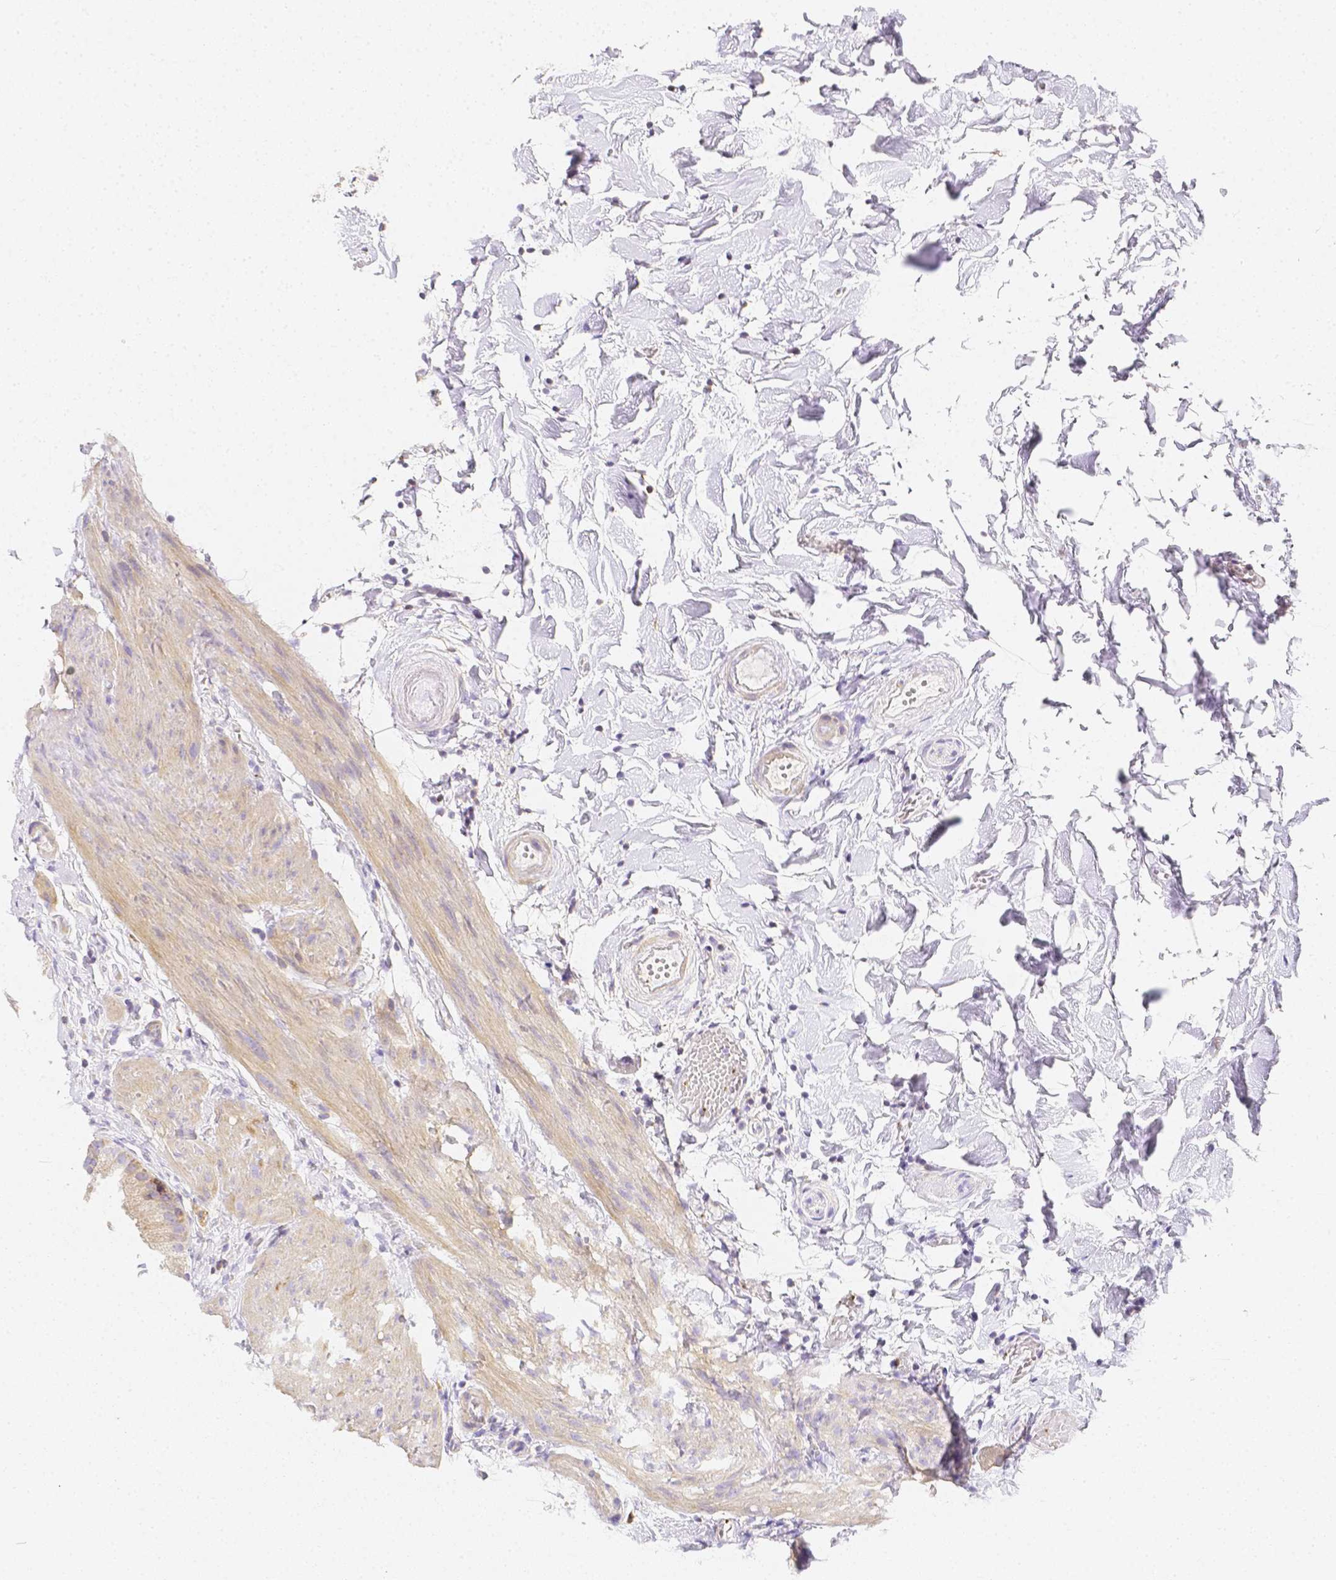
{"staining": {"intensity": "negative", "quantity": "none", "location": "none"}, "tissue": "gallbladder", "cell_type": "Glandular cells", "image_type": "normal", "snomed": [{"axis": "morphology", "description": "Normal tissue, NOS"}, {"axis": "topography", "description": "Gallbladder"}], "caption": "DAB immunohistochemical staining of benign human gallbladder reveals no significant staining in glandular cells. (Immunohistochemistry (ihc), brightfield microscopy, high magnification).", "gene": "ASAH2B", "patient": {"sex": "female", "age": 63}}